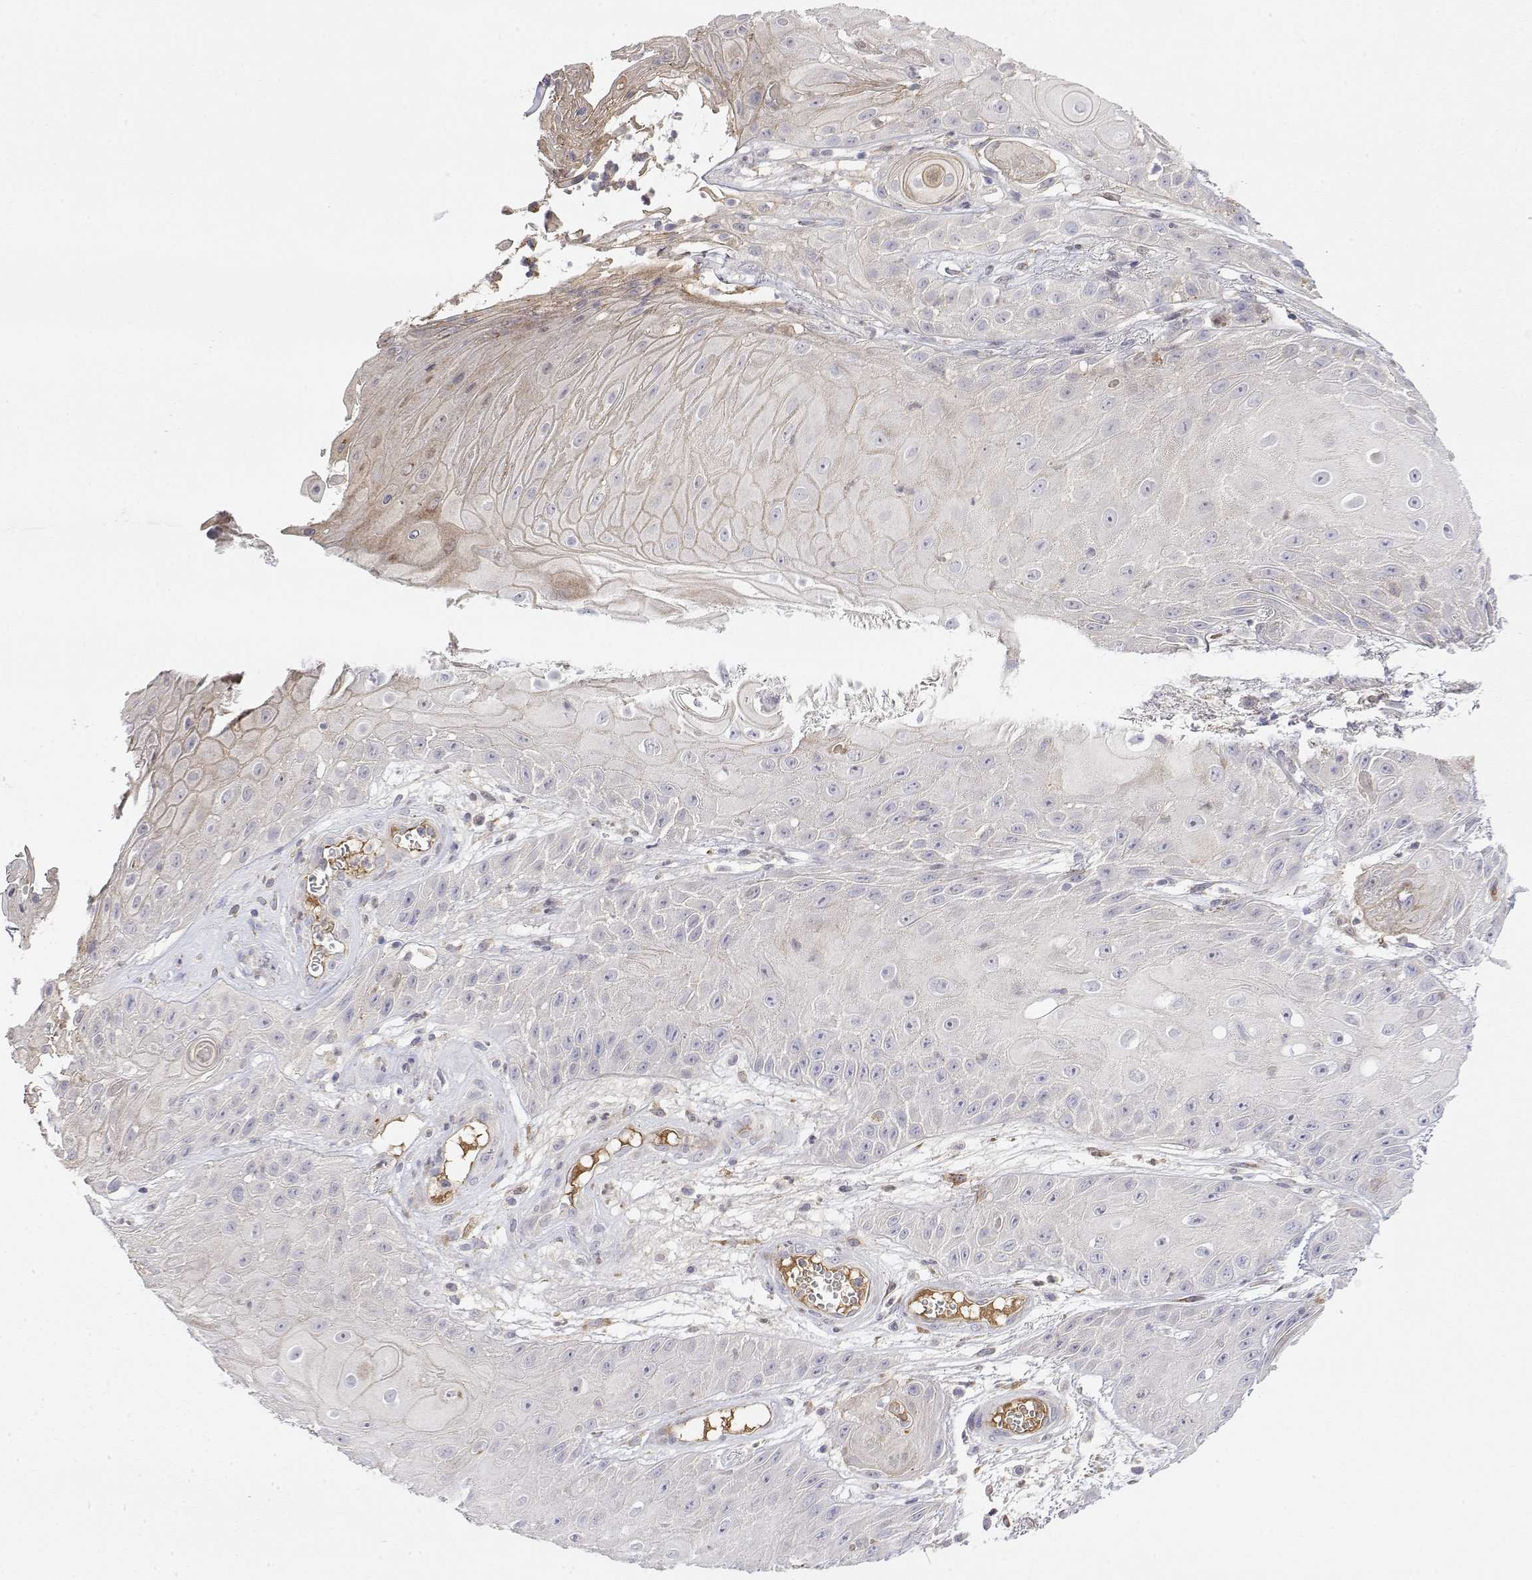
{"staining": {"intensity": "negative", "quantity": "none", "location": "none"}, "tissue": "skin cancer", "cell_type": "Tumor cells", "image_type": "cancer", "snomed": [{"axis": "morphology", "description": "Squamous cell carcinoma, NOS"}, {"axis": "topography", "description": "Skin"}], "caption": "The IHC photomicrograph has no significant staining in tumor cells of skin squamous cell carcinoma tissue.", "gene": "IGFBP4", "patient": {"sex": "male", "age": 62}}